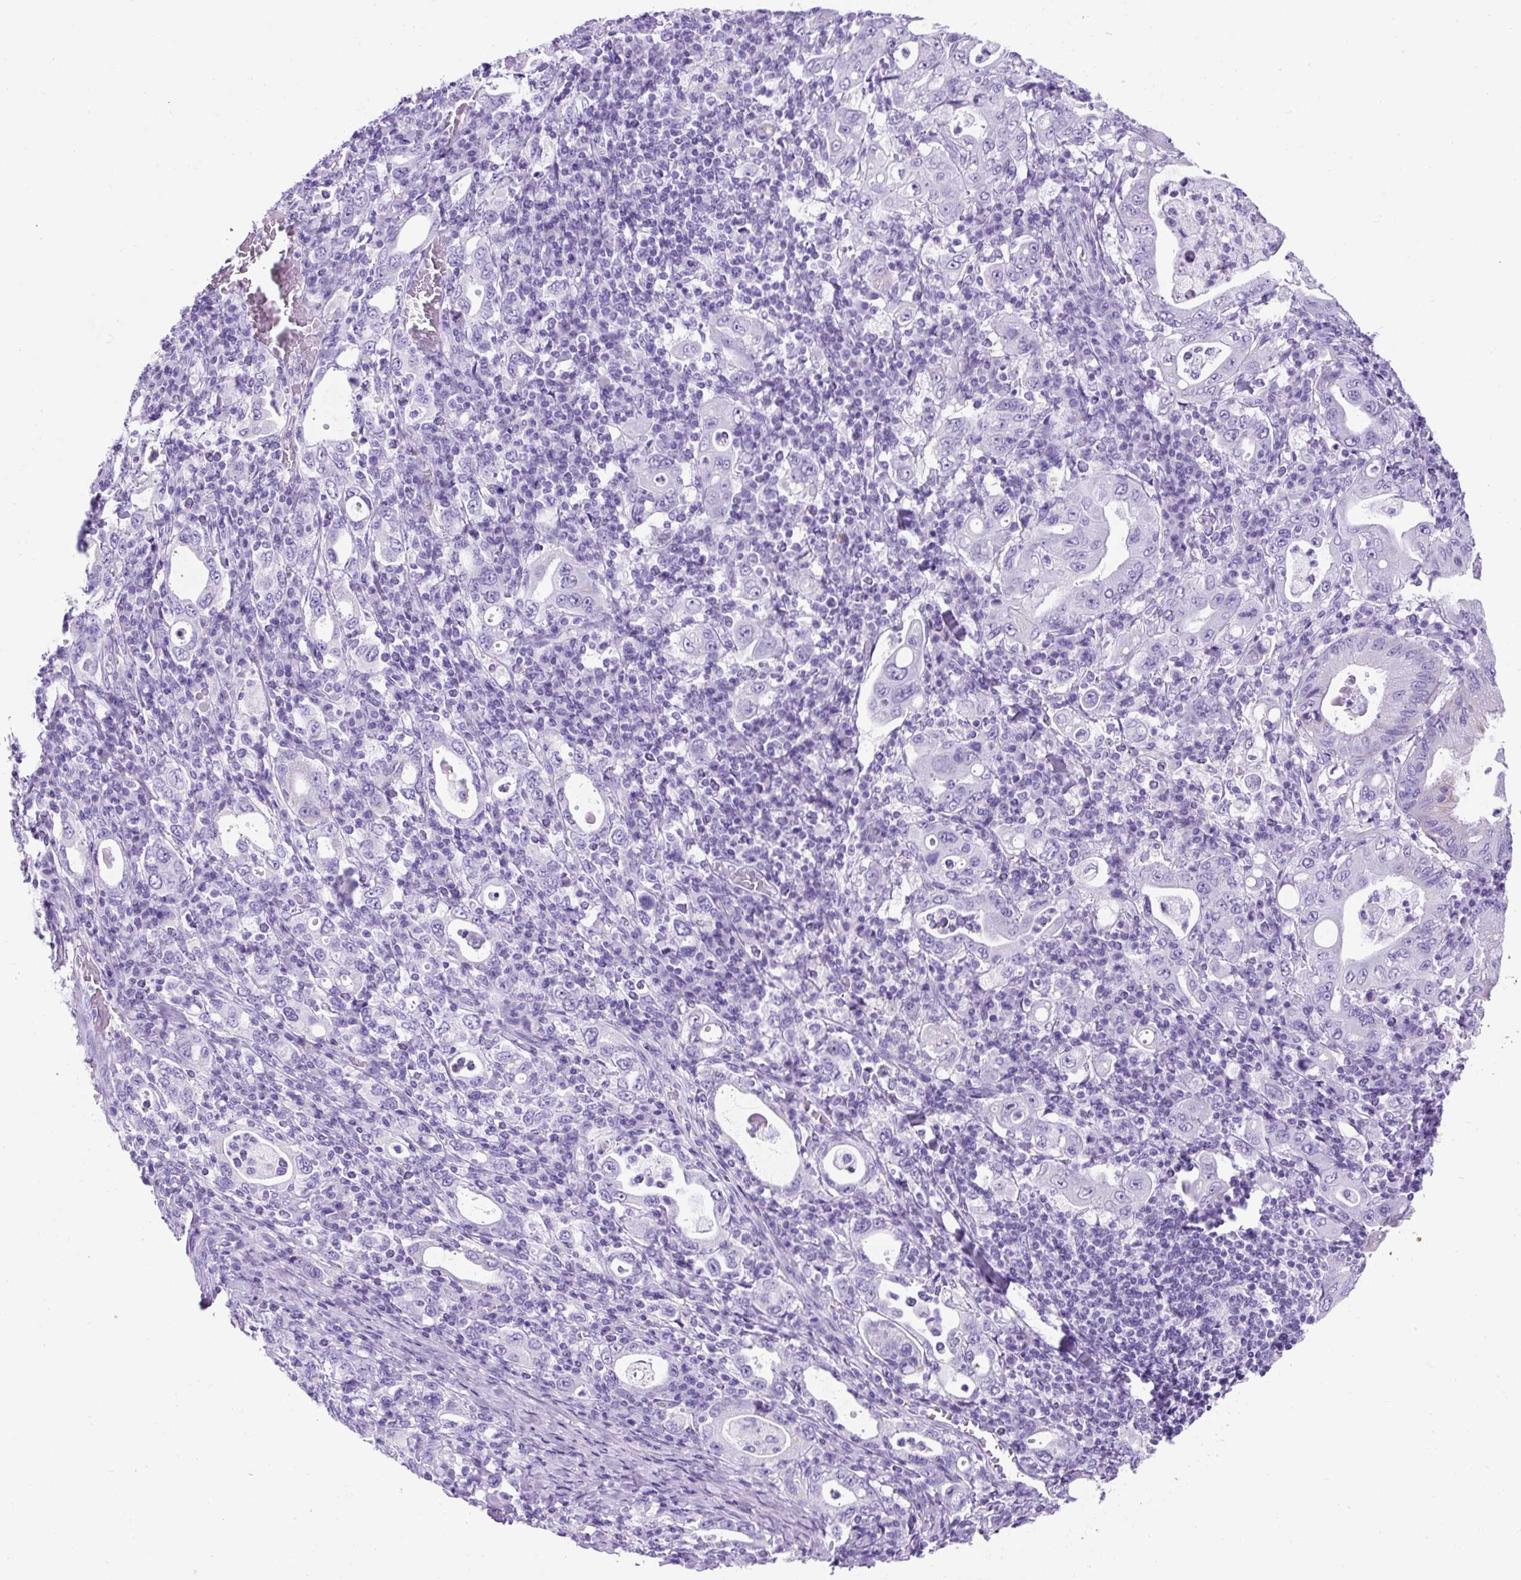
{"staining": {"intensity": "negative", "quantity": "none", "location": "none"}, "tissue": "stomach cancer", "cell_type": "Tumor cells", "image_type": "cancer", "snomed": [{"axis": "morphology", "description": "Normal tissue, NOS"}, {"axis": "morphology", "description": "Adenocarcinoma, NOS"}, {"axis": "topography", "description": "Esophagus"}, {"axis": "topography", "description": "Stomach, upper"}, {"axis": "topography", "description": "Peripheral nerve tissue"}], "caption": "An IHC micrograph of stomach cancer is shown. There is no staining in tumor cells of stomach cancer.", "gene": "KRT12", "patient": {"sex": "male", "age": 62}}